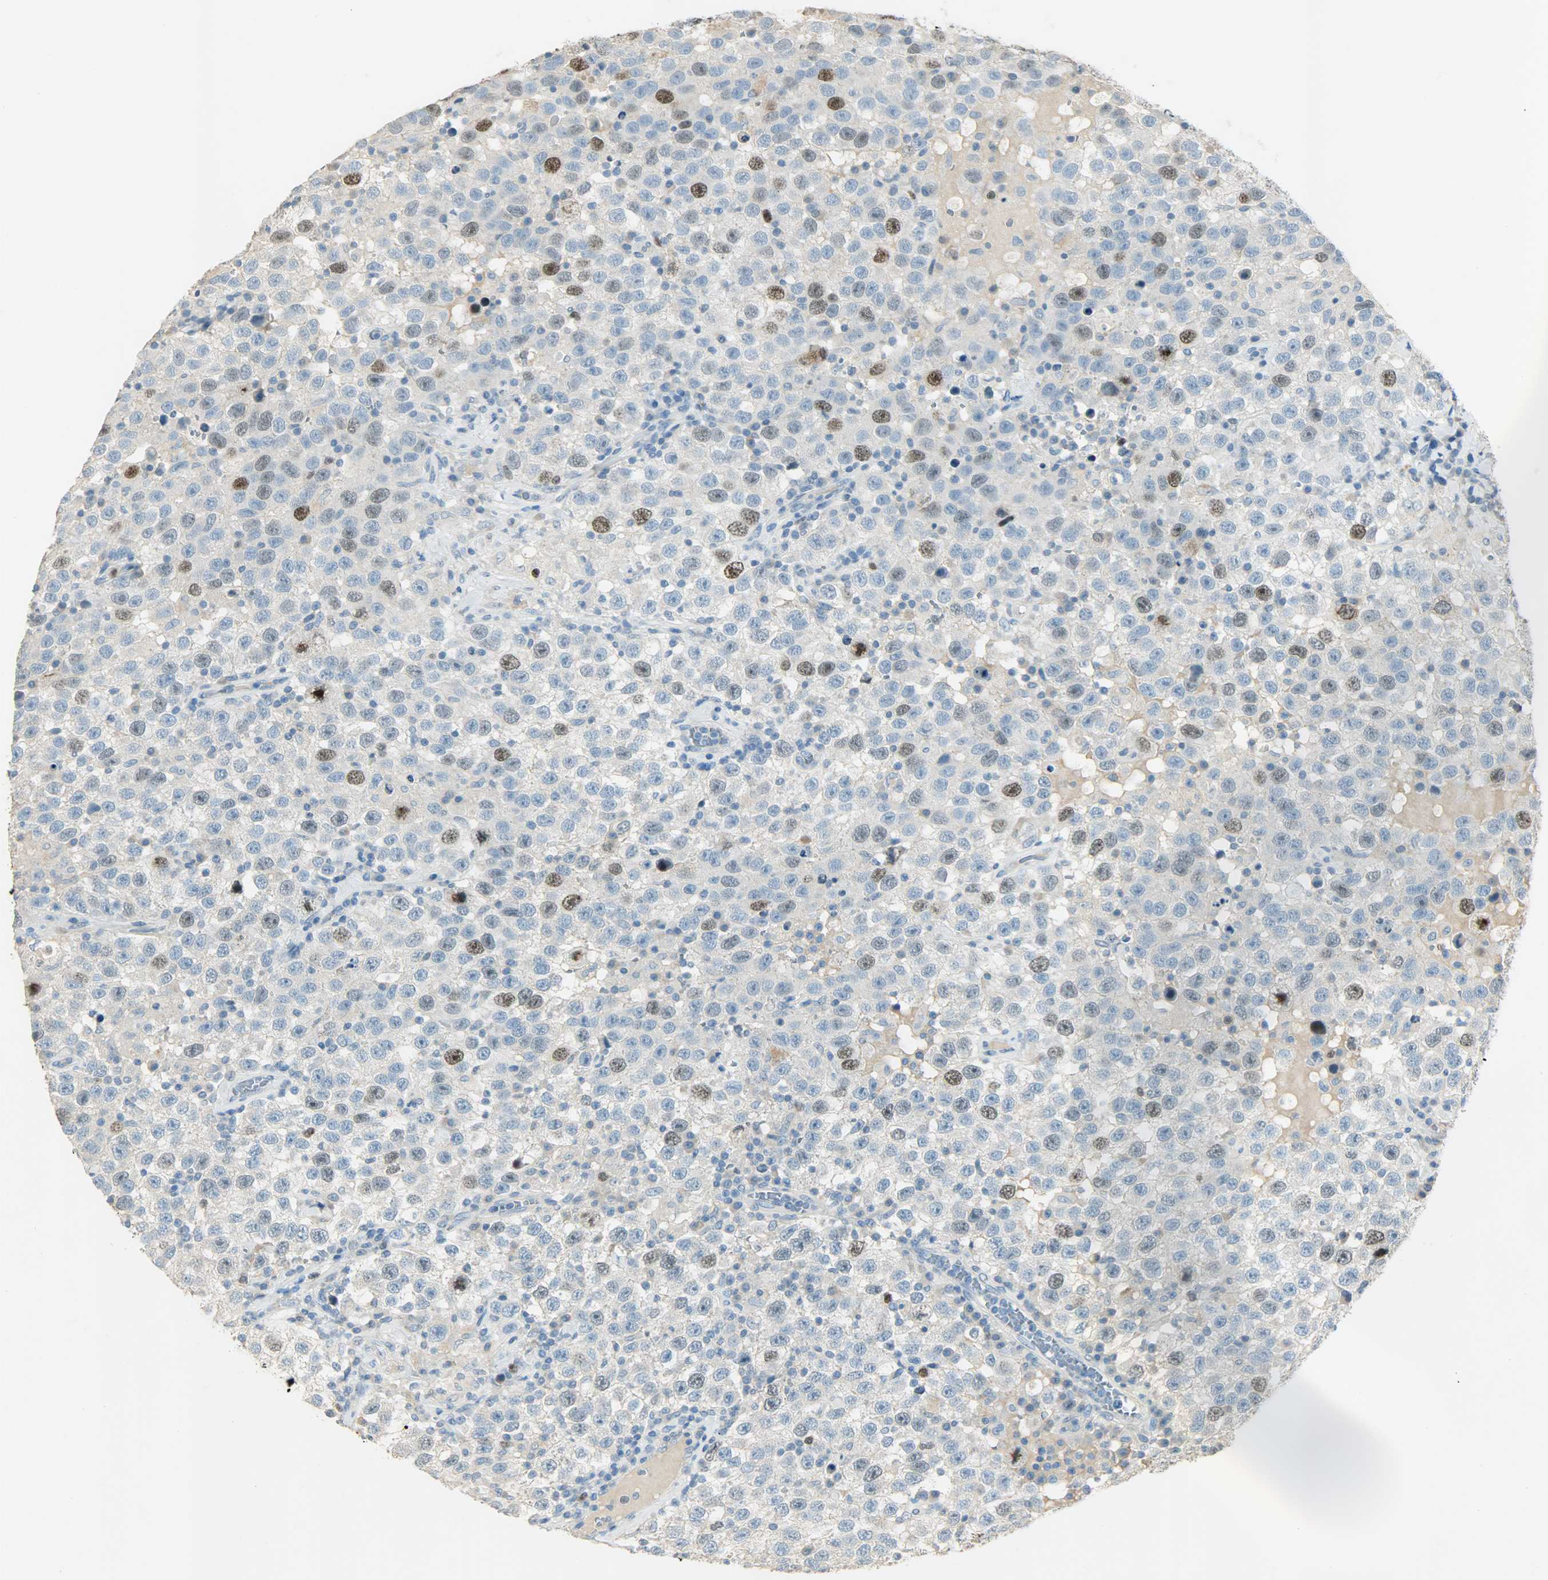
{"staining": {"intensity": "strong", "quantity": "<25%", "location": "nuclear"}, "tissue": "testis cancer", "cell_type": "Tumor cells", "image_type": "cancer", "snomed": [{"axis": "morphology", "description": "Seminoma, NOS"}, {"axis": "topography", "description": "Testis"}], "caption": "Immunohistochemical staining of testis cancer (seminoma) reveals medium levels of strong nuclear staining in approximately <25% of tumor cells.", "gene": "TPX2", "patient": {"sex": "male", "age": 41}}